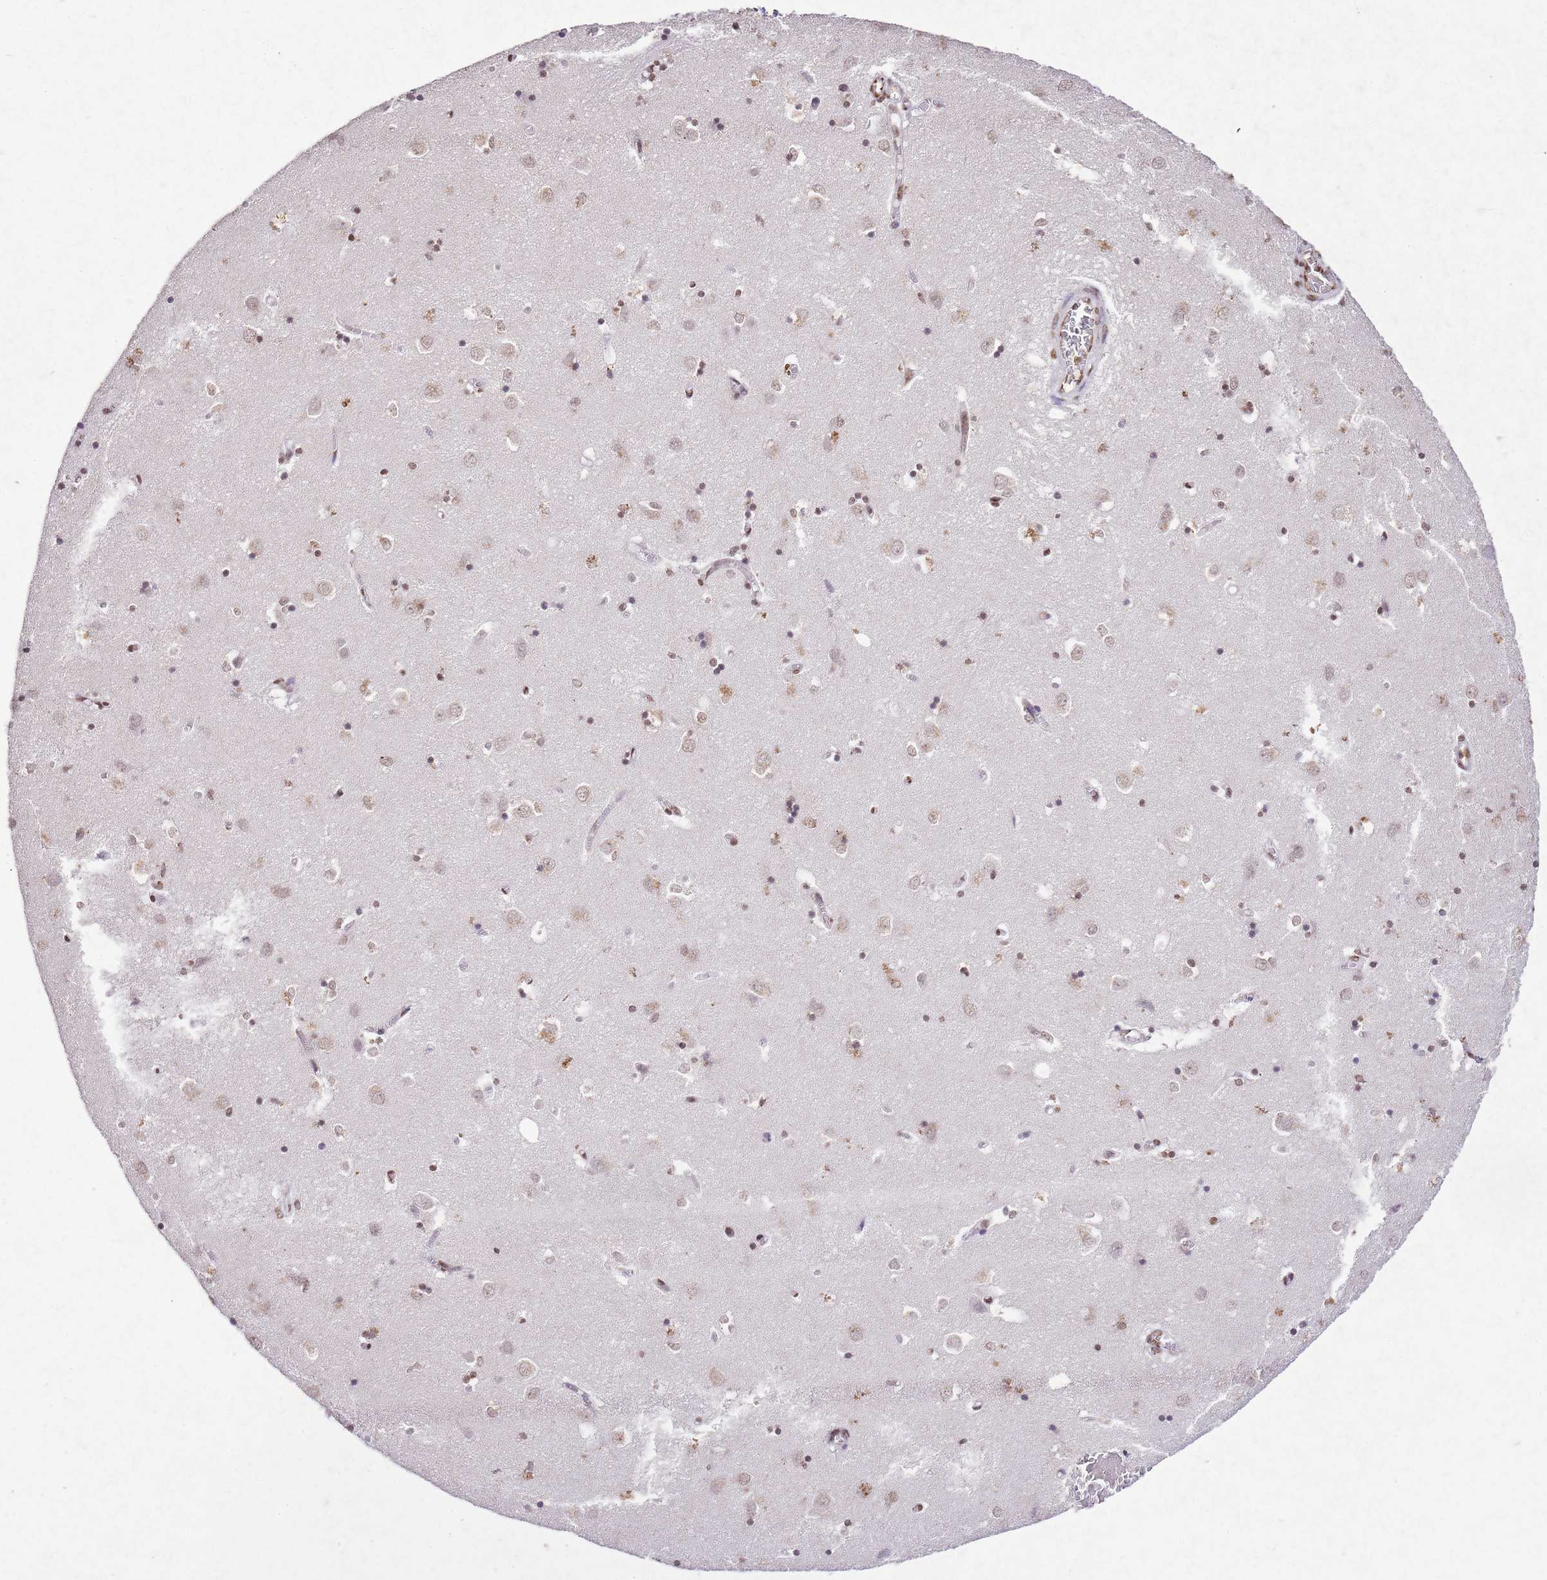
{"staining": {"intensity": "moderate", "quantity": "<25%", "location": "nuclear"}, "tissue": "caudate", "cell_type": "Glial cells", "image_type": "normal", "snomed": [{"axis": "morphology", "description": "Normal tissue, NOS"}, {"axis": "topography", "description": "Lateral ventricle wall"}], "caption": "Protein expression analysis of normal caudate reveals moderate nuclear staining in approximately <25% of glial cells. The protein is shown in brown color, while the nuclei are stained blue.", "gene": "BMAL1", "patient": {"sex": "male", "age": 70}}